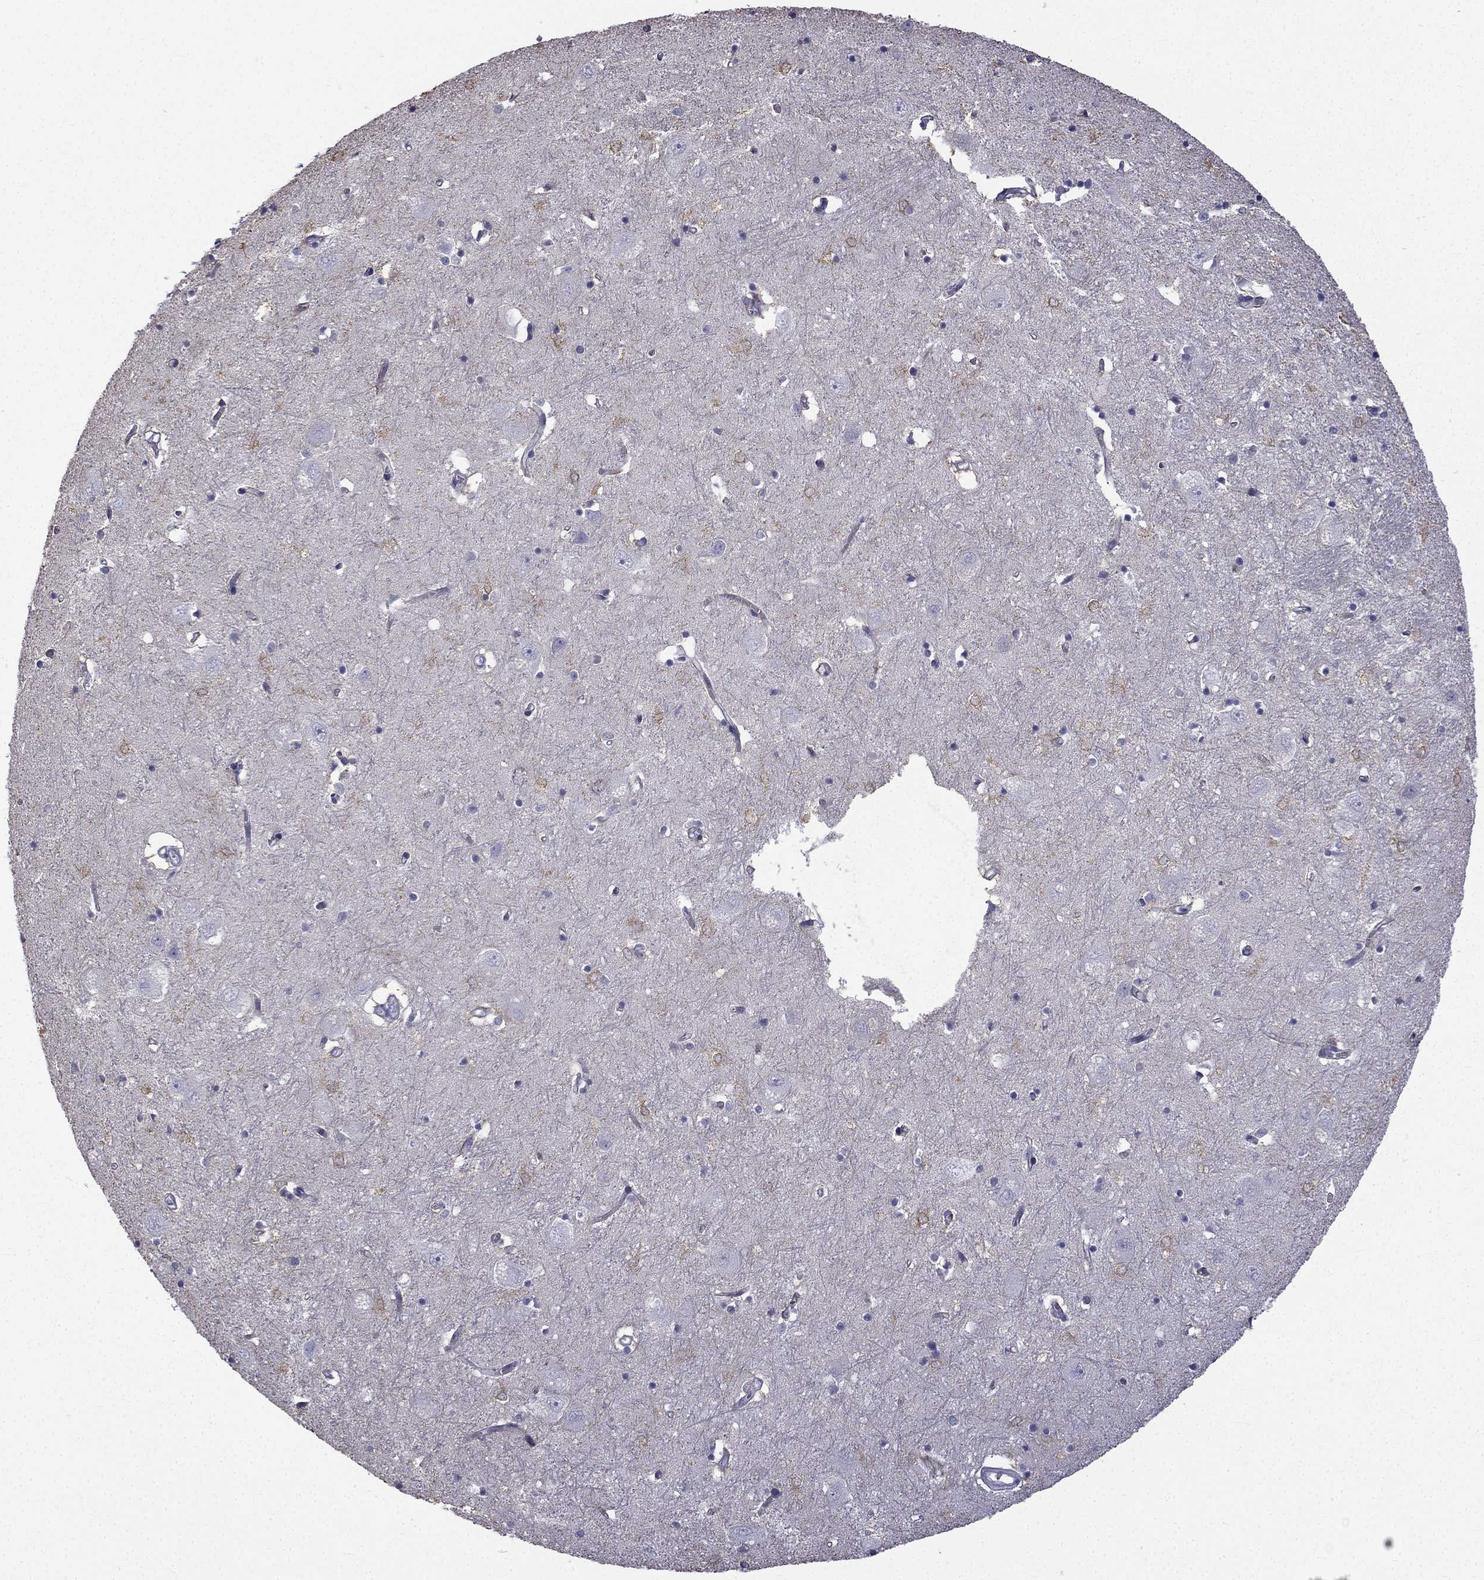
{"staining": {"intensity": "negative", "quantity": "none", "location": "none"}, "tissue": "caudate", "cell_type": "Glial cells", "image_type": "normal", "snomed": [{"axis": "morphology", "description": "Normal tissue, NOS"}, {"axis": "topography", "description": "Lateral ventricle wall"}], "caption": "This is an immunohistochemistry image of unremarkable caudate. There is no staining in glial cells.", "gene": "CCDC40", "patient": {"sex": "male", "age": 54}}